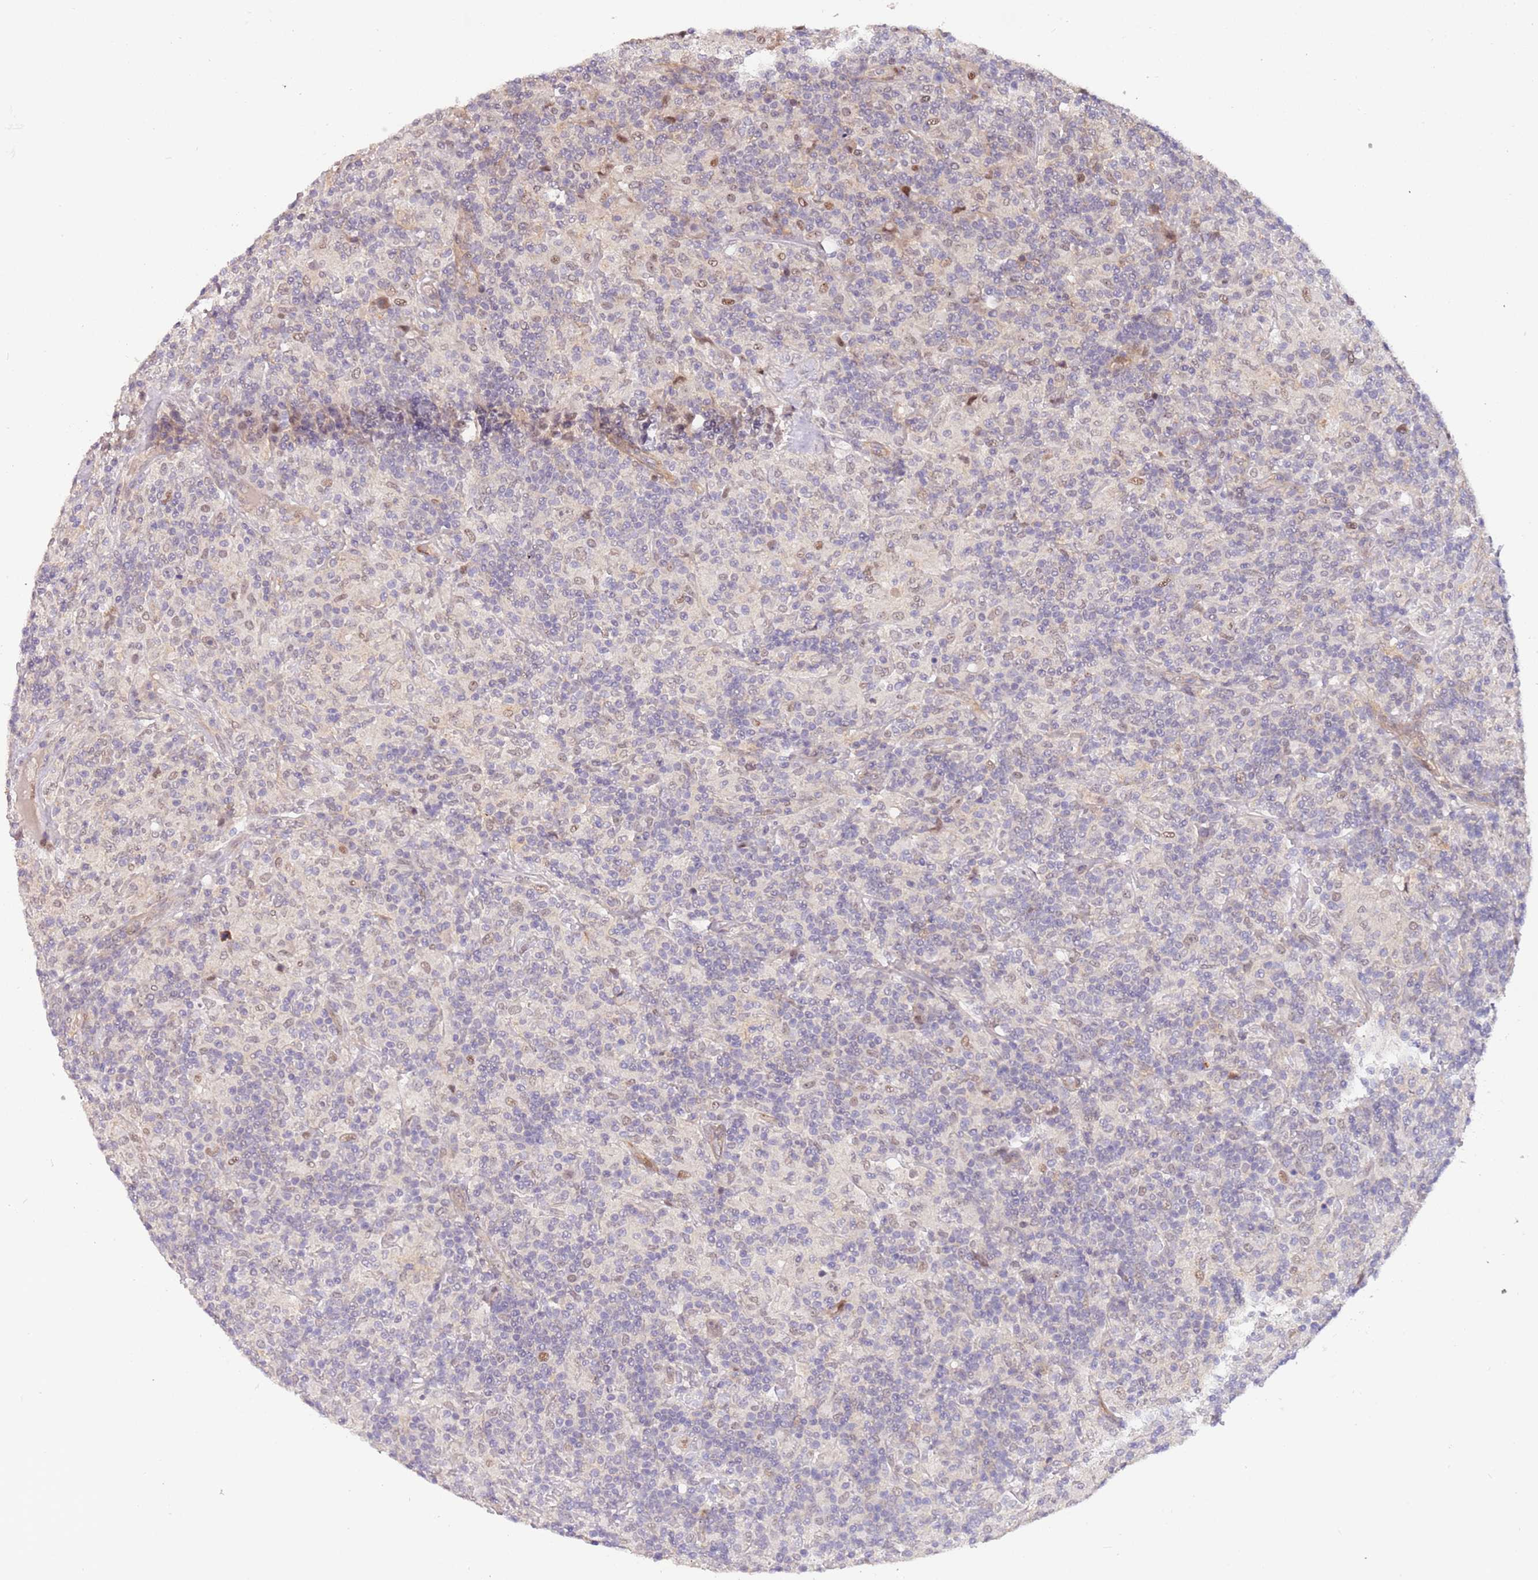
{"staining": {"intensity": "weak", "quantity": "<25%", "location": "nuclear"}, "tissue": "lymphoma", "cell_type": "Tumor cells", "image_type": "cancer", "snomed": [{"axis": "morphology", "description": "Hodgkin's disease, NOS"}, {"axis": "topography", "description": "Lymph node"}], "caption": "The immunohistochemistry histopathology image has no significant positivity in tumor cells of lymphoma tissue. Nuclei are stained in blue.", "gene": "MAGEF1", "patient": {"sex": "male", "age": 70}}